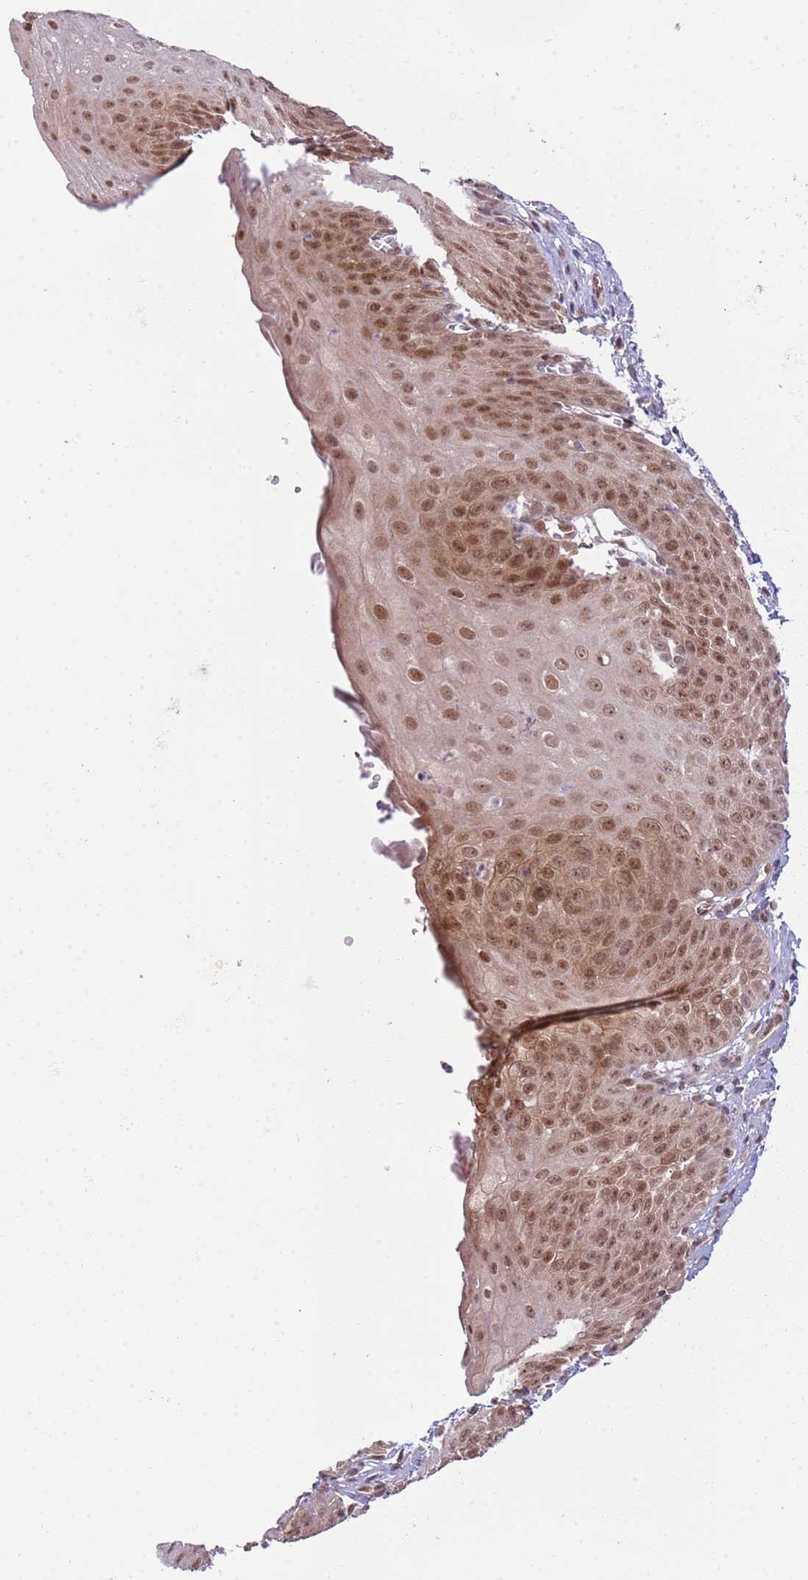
{"staining": {"intensity": "moderate", "quantity": ">75%", "location": "nuclear"}, "tissue": "esophagus", "cell_type": "Squamous epithelial cells", "image_type": "normal", "snomed": [{"axis": "morphology", "description": "Normal tissue, NOS"}, {"axis": "topography", "description": "Esophagus"}], "caption": "Human esophagus stained with a brown dye displays moderate nuclear positive positivity in about >75% of squamous epithelial cells.", "gene": "CHD1", "patient": {"sex": "male", "age": 71}}